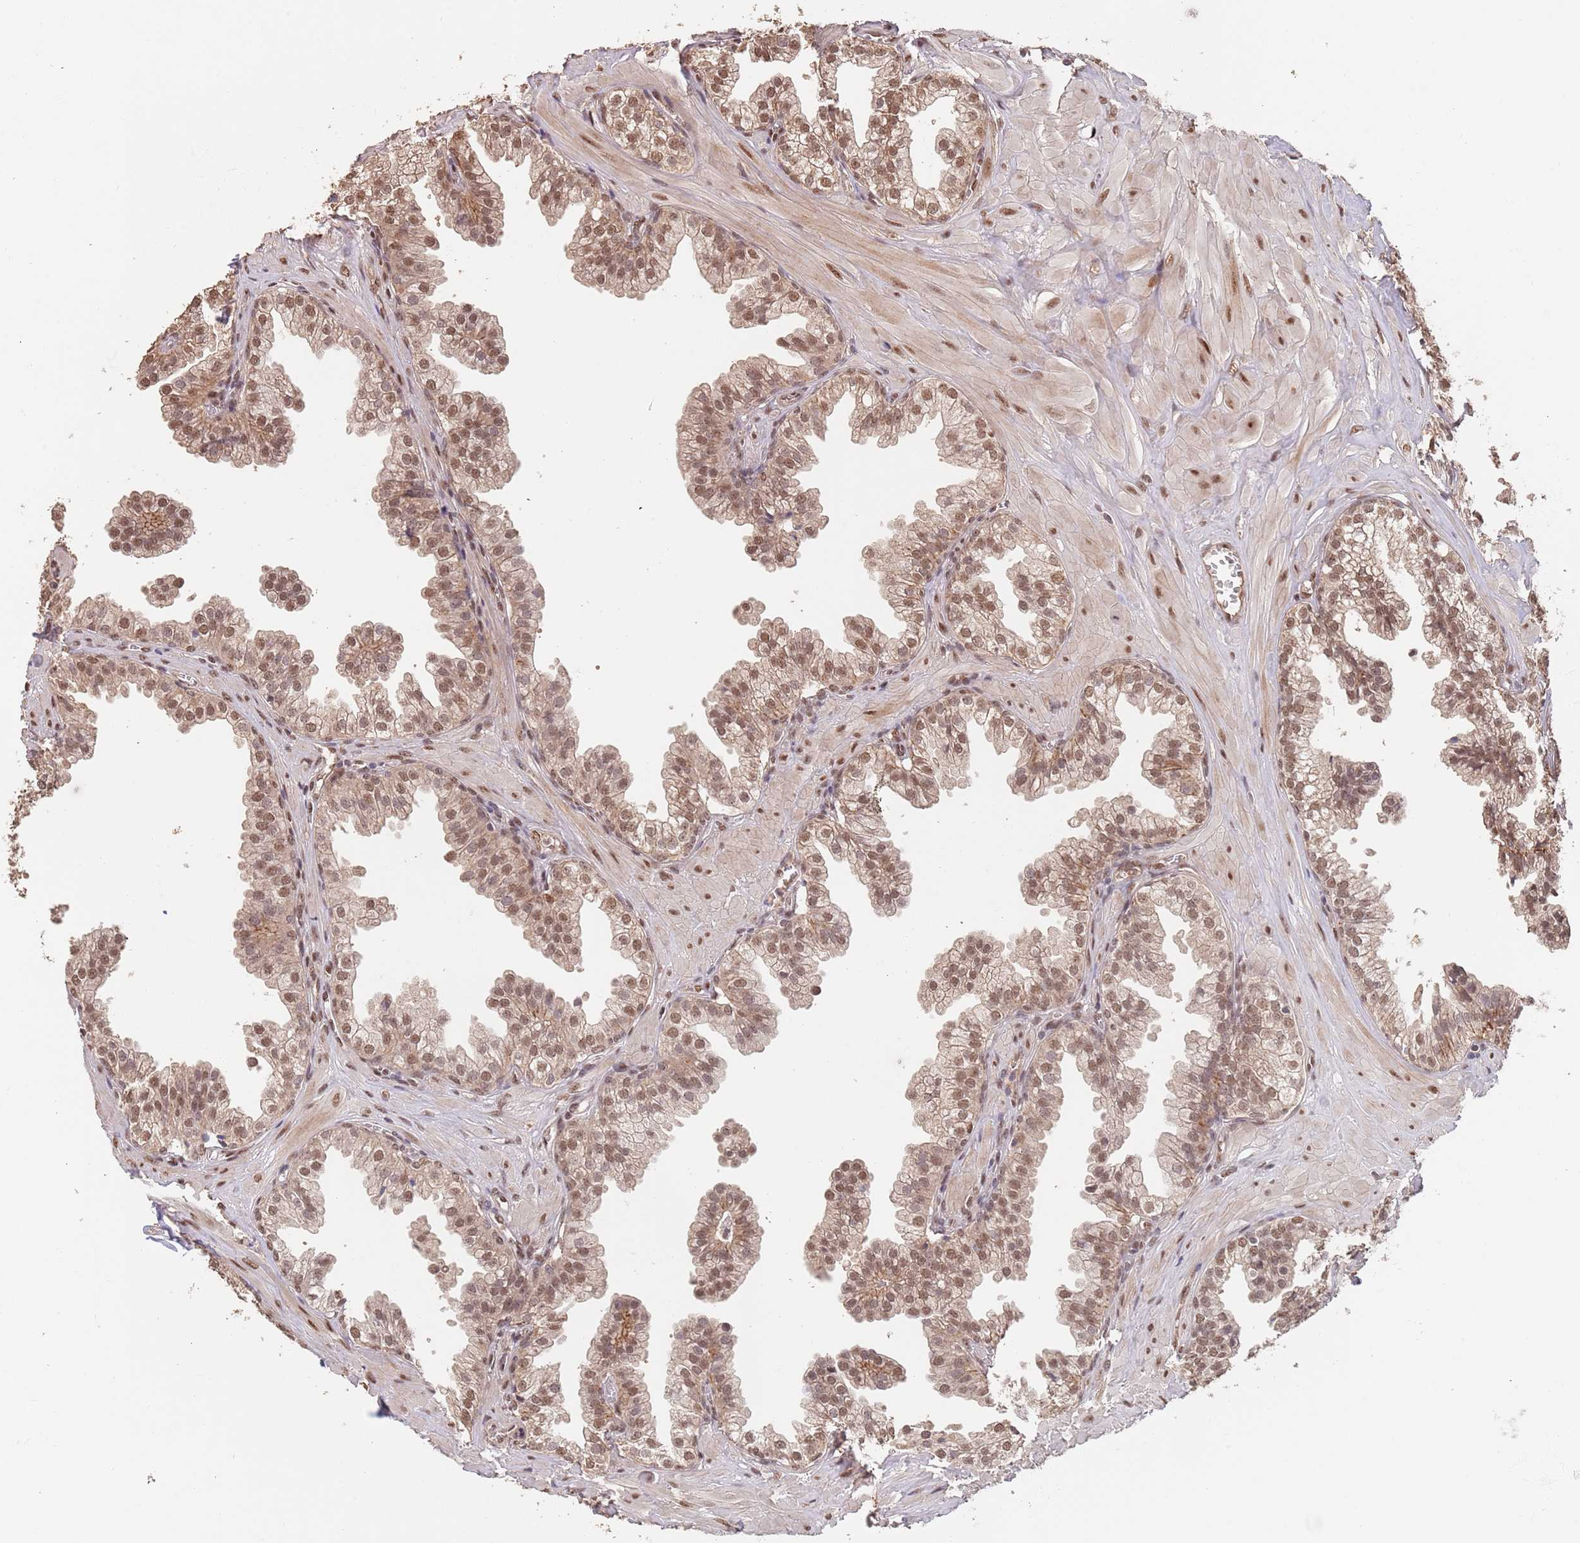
{"staining": {"intensity": "moderate", "quantity": ">75%", "location": "cytoplasmic/membranous,nuclear"}, "tissue": "prostate", "cell_type": "Glandular cells", "image_type": "normal", "snomed": [{"axis": "morphology", "description": "Normal tissue, NOS"}, {"axis": "topography", "description": "Prostate"}, {"axis": "topography", "description": "Peripheral nerve tissue"}], "caption": "Brown immunohistochemical staining in normal human prostate displays moderate cytoplasmic/membranous,nuclear positivity in about >75% of glandular cells. The staining was performed using DAB, with brown indicating positive protein expression. Nuclei are stained blue with hematoxylin.", "gene": "RFXANK", "patient": {"sex": "male", "age": 55}}